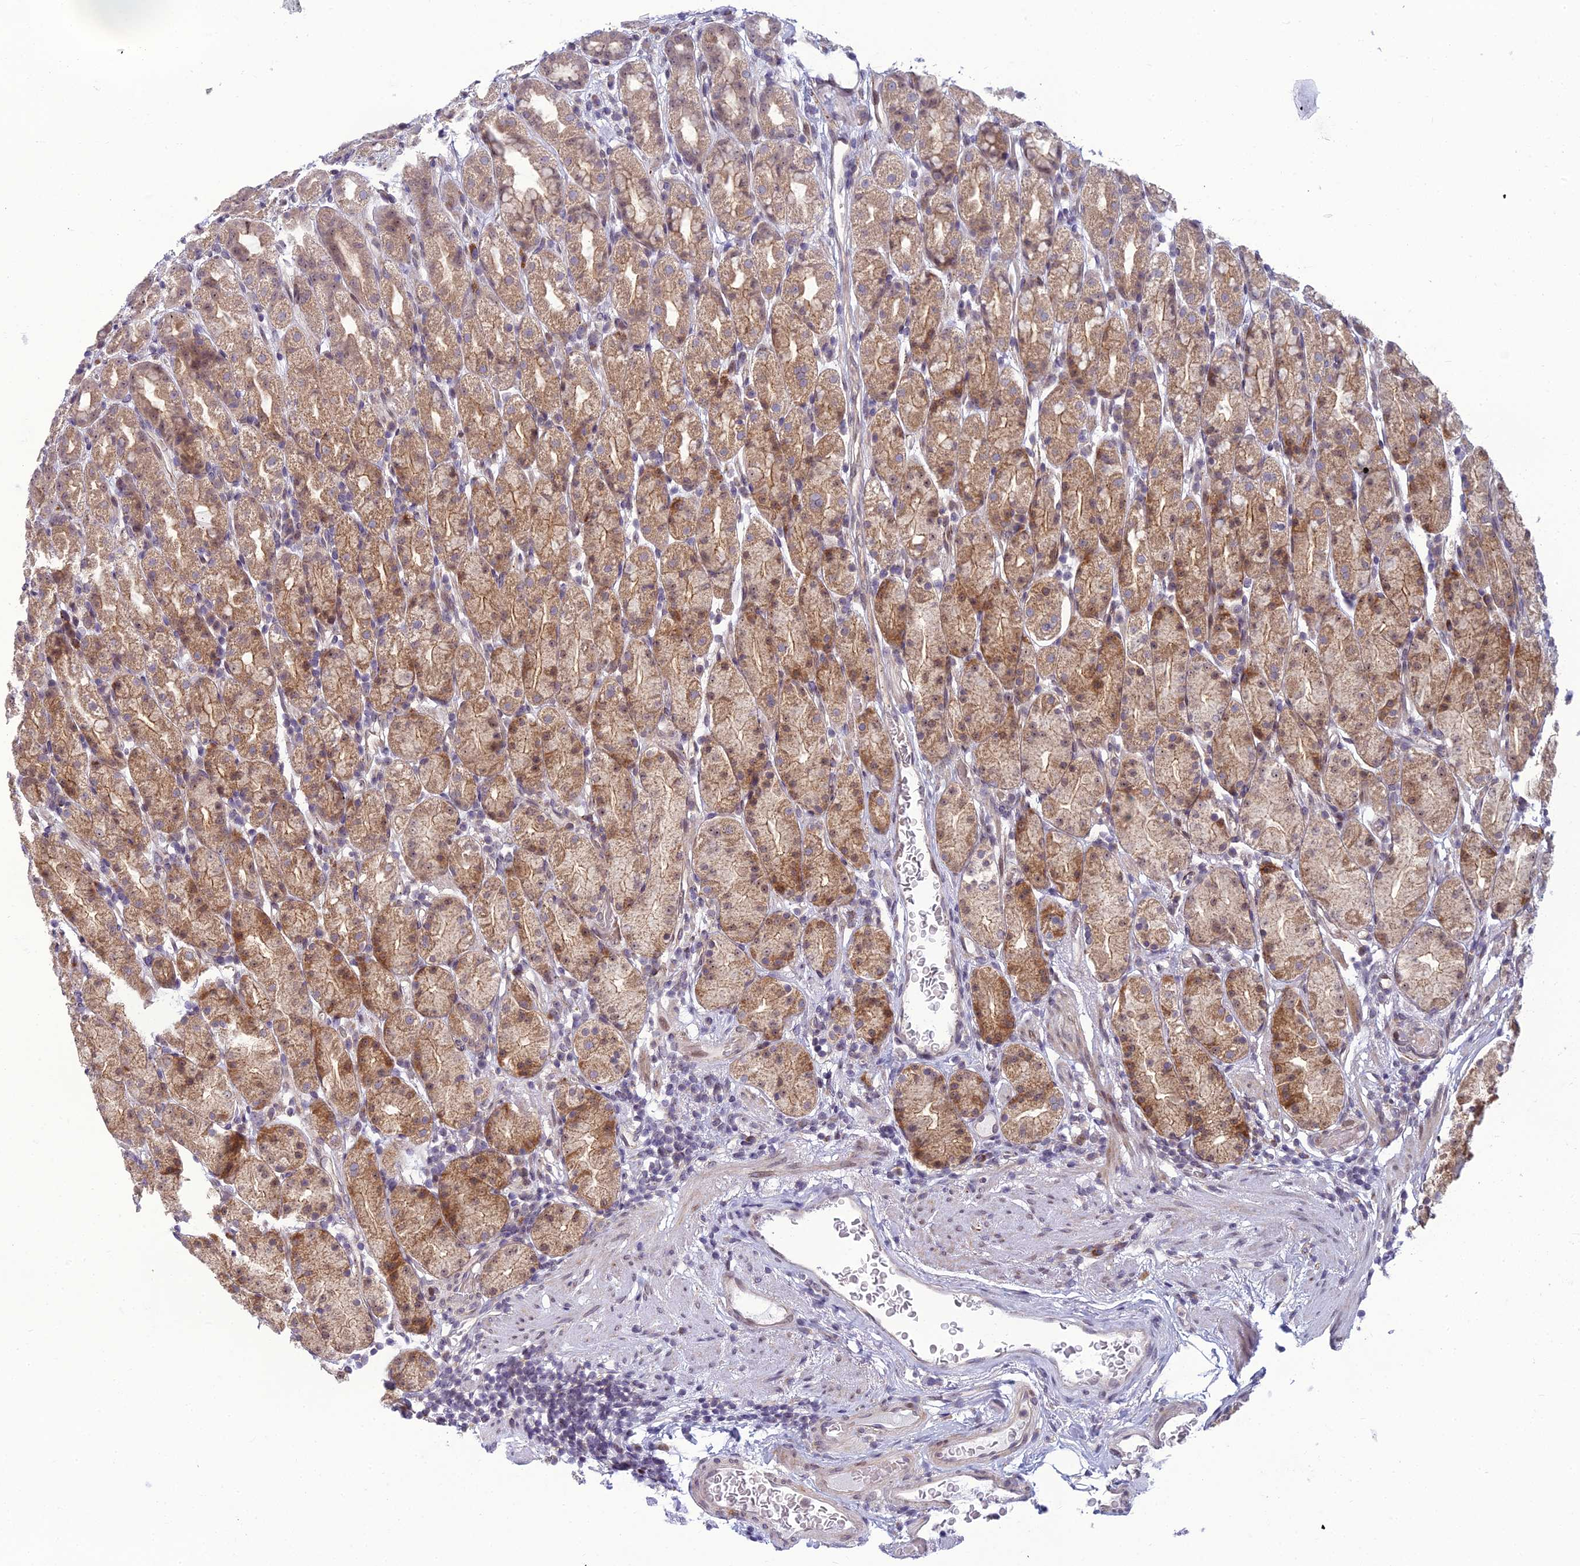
{"staining": {"intensity": "moderate", "quantity": ">75%", "location": "cytoplasmic/membranous,nuclear"}, "tissue": "stomach", "cell_type": "Glandular cells", "image_type": "normal", "snomed": [{"axis": "morphology", "description": "Normal tissue, NOS"}, {"axis": "topography", "description": "Stomach, upper"}, {"axis": "topography", "description": "Stomach, lower"}, {"axis": "topography", "description": "Small intestine"}], "caption": "Immunohistochemistry (IHC) (DAB (3,3'-diaminobenzidine)) staining of benign human stomach displays moderate cytoplasmic/membranous,nuclear protein positivity in approximately >75% of glandular cells. (DAB IHC, brown staining for protein, blue staining for nuclei).", "gene": "DTX2", "patient": {"sex": "male", "age": 68}}